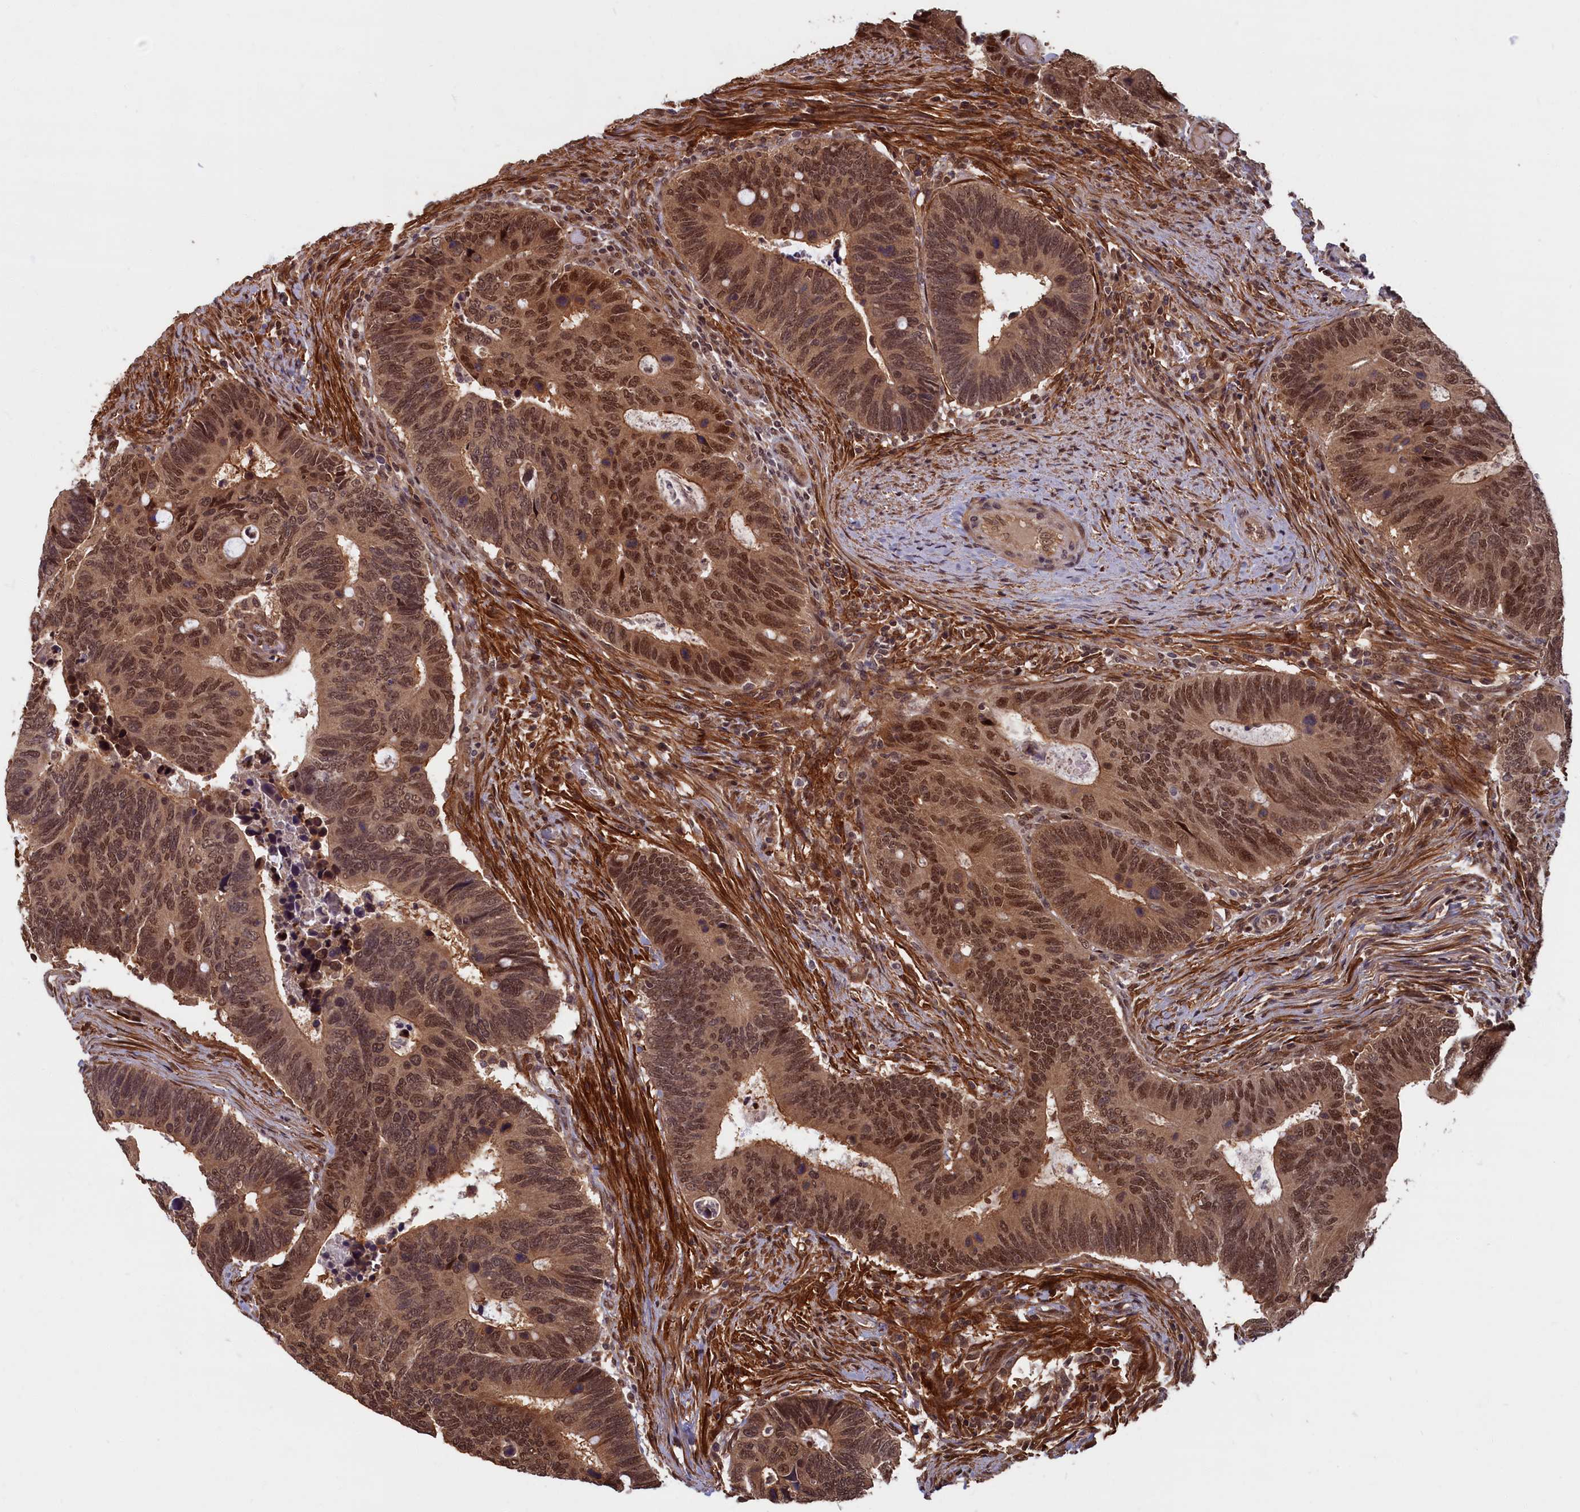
{"staining": {"intensity": "moderate", "quantity": ">75%", "location": "cytoplasmic/membranous,nuclear"}, "tissue": "colorectal cancer", "cell_type": "Tumor cells", "image_type": "cancer", "snomed": [{"axis": "morphology", "description": "Adenocarcinoma, NOS"}, {"axis": "topography", "description": "Colon"}], "caption": "Colorectal cancer stained for a protein (brown) shows moderate cytoplasmic/membranous and nuclear positive positivity in approximately >75% of tumor cells.", "gene": "HIF3A", "patient": {"sex": "male", "age": 87}}